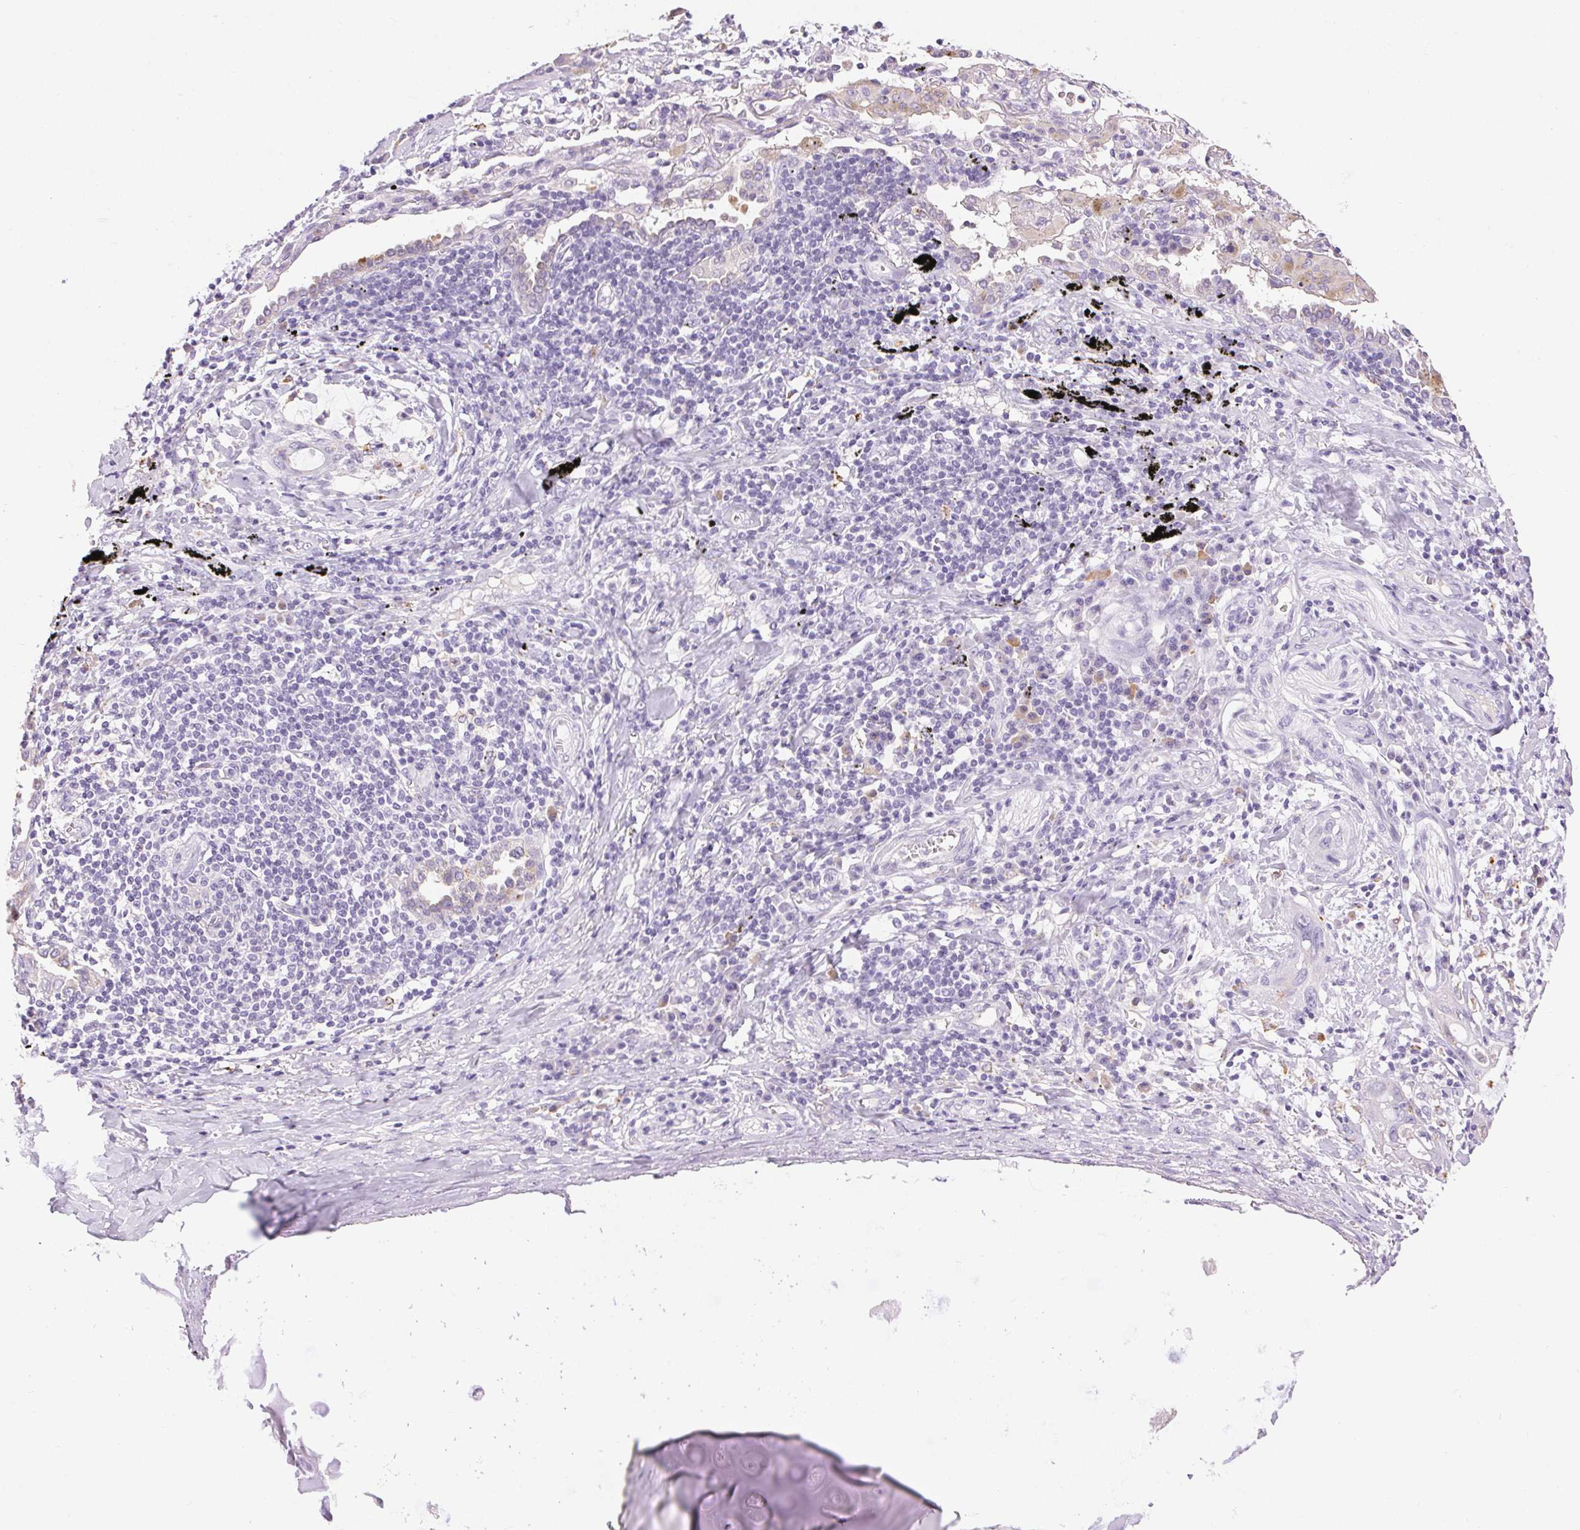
{"staining": {"intensity": "negative", "quantity": "none", "location": "none"}, "tissue": "lung cancer", "cell_type": "Tumor cells", "image_type": "cancer", "snomed": [{"axis": "morphology", "description": "Adenocarcinoma, NOS"}, {"axis": "topography", "description": "Lung"}], "caption": "IHC of lung cancer shows no positivity in tumor cells.", "gene": "PNLIPRP3", "patient": {"sex": "male", "age": 65}}